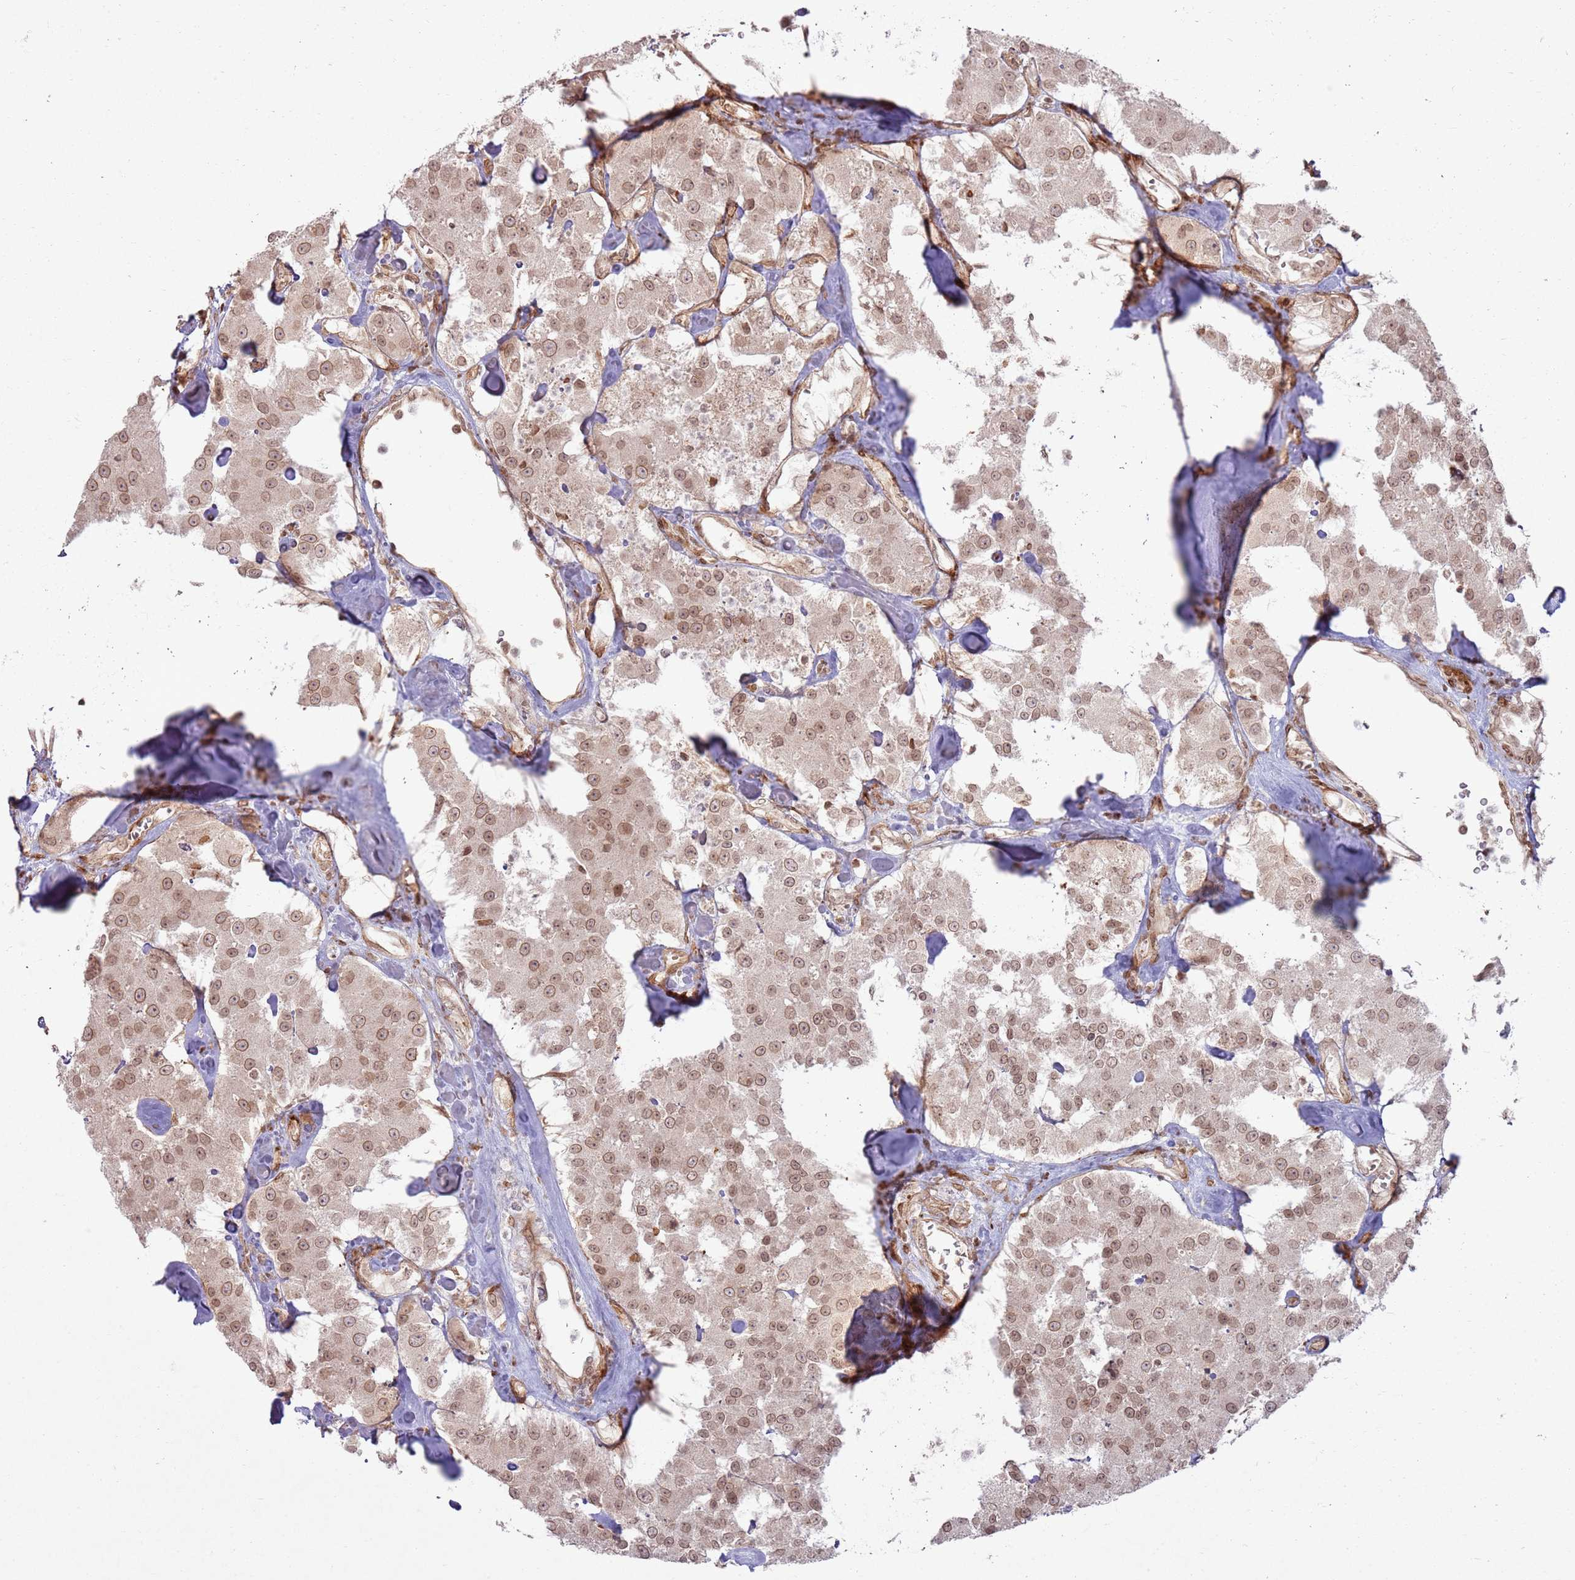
{"staining": {"intensity": "moderate", "quantity": ">75%", "location": "nuclear"}, "tissue": "carcinoid", "cell_type": "Tumor cells", "image_type": "cancer", "snomed": [{"axis": "morphology", "description": "Carcinoid, malignant, NOS"}, {"axis": "topography", "description": "Pancreas"}], "caption": "High-power microscopy captured an immunohistochemistry (IHC) photomicrograph of malignant carcinoid, revealing moderate nuclear staining in about >75% of tumor cells.", "gene": "KLHL36", "patient": {"sex": "male", "age": 41}}